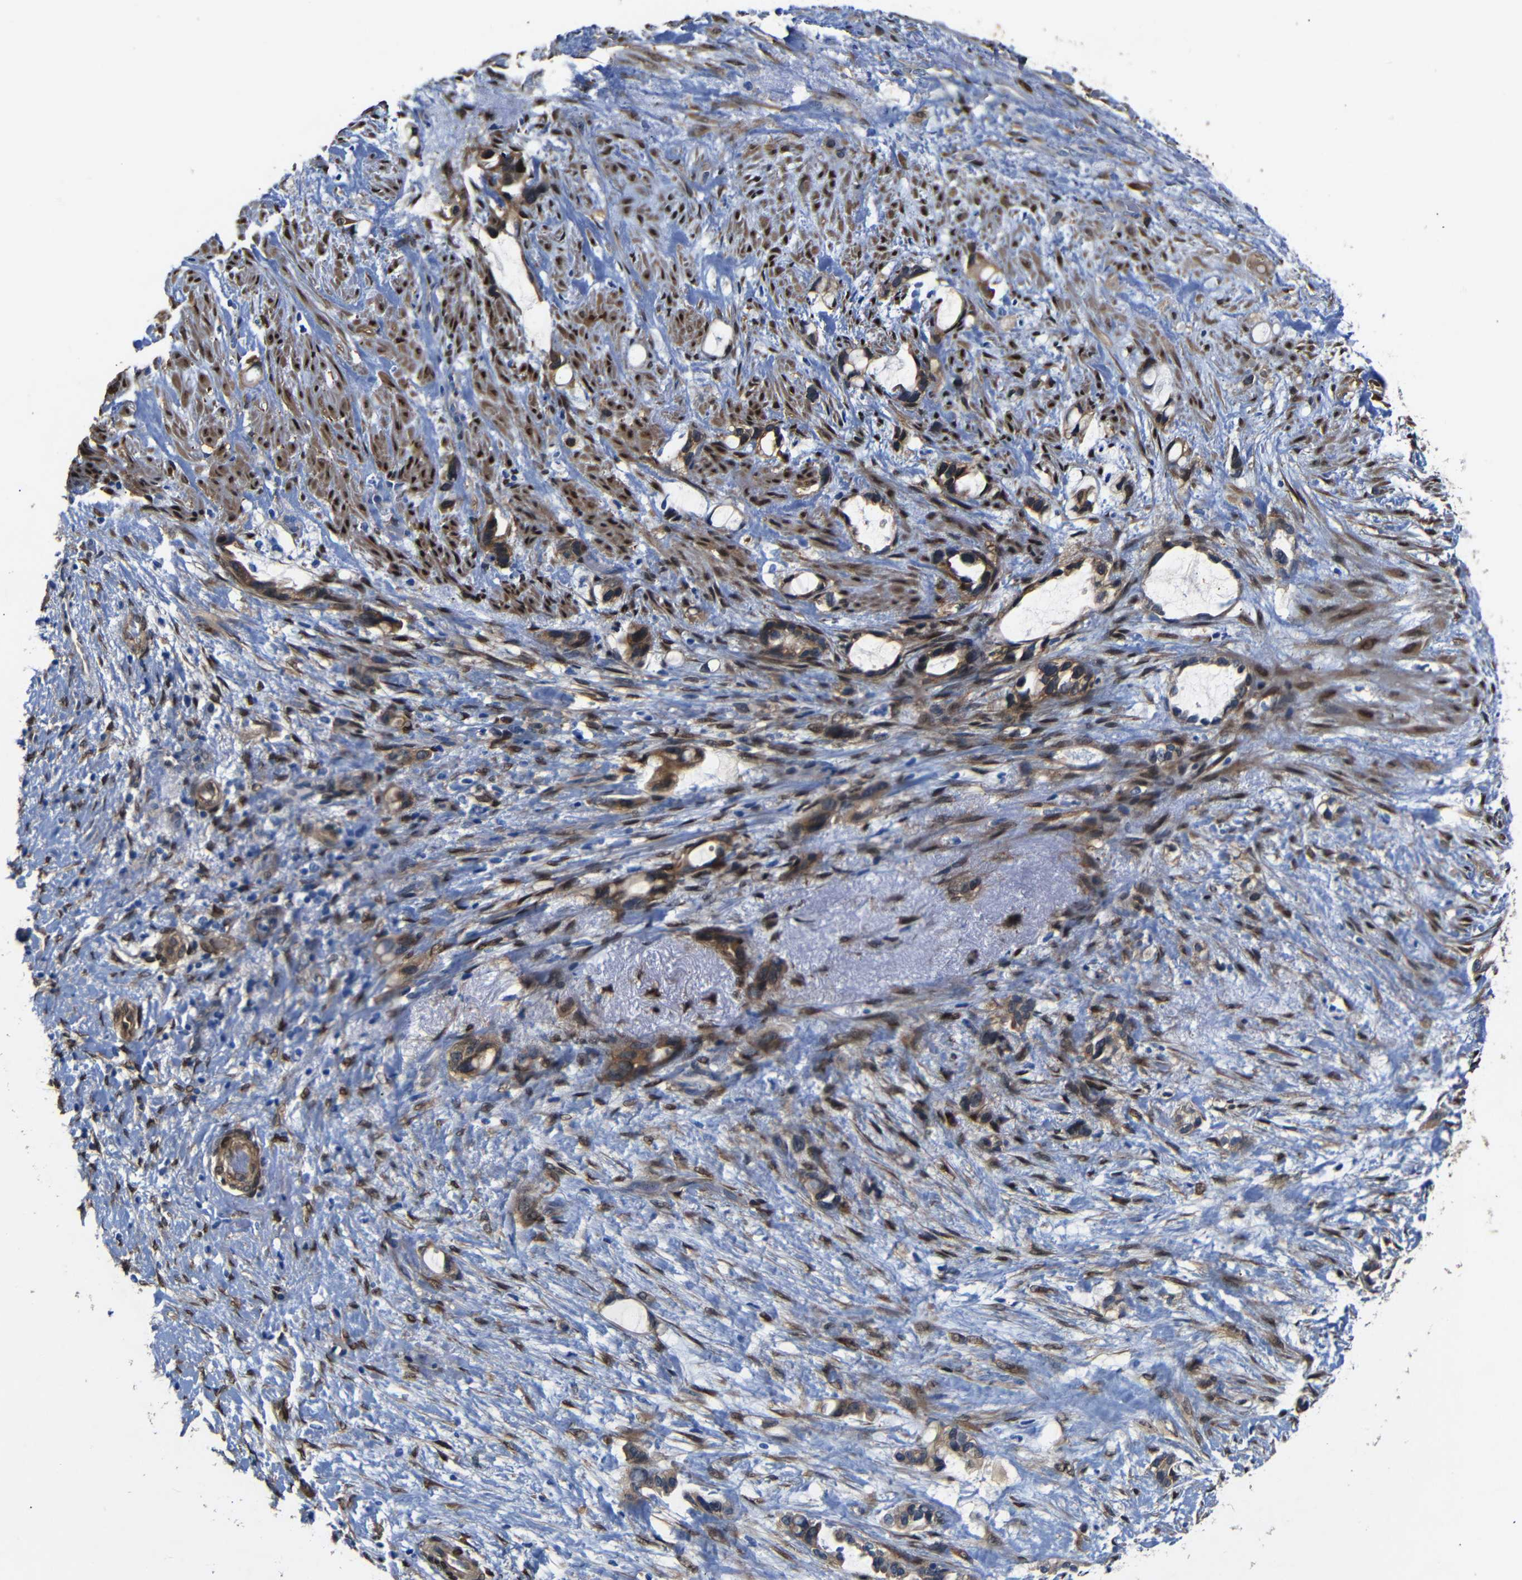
{"staining": {"intensity": "moderate", "quantity": ">75%", "location": "cytoplasmic/membranous"}, "tissue": "liver cancer", "cell_type": "Tumor cells", "image_type": "cancer", "snomed": [{"axis": "morphology", "description": "Cholangiocarcinoma"}, {"axis": "topography", "description": "Liver"}], "caption": "Approximately >75% of tumor cells in human liver cancer (cholangiocarcinoma) display moderate cytoplasmic/membranous protein expression as visualized by brown immunohistochemical staining.", "gene": "YAP1", "patient": {"sex": "female", "age": 65}}